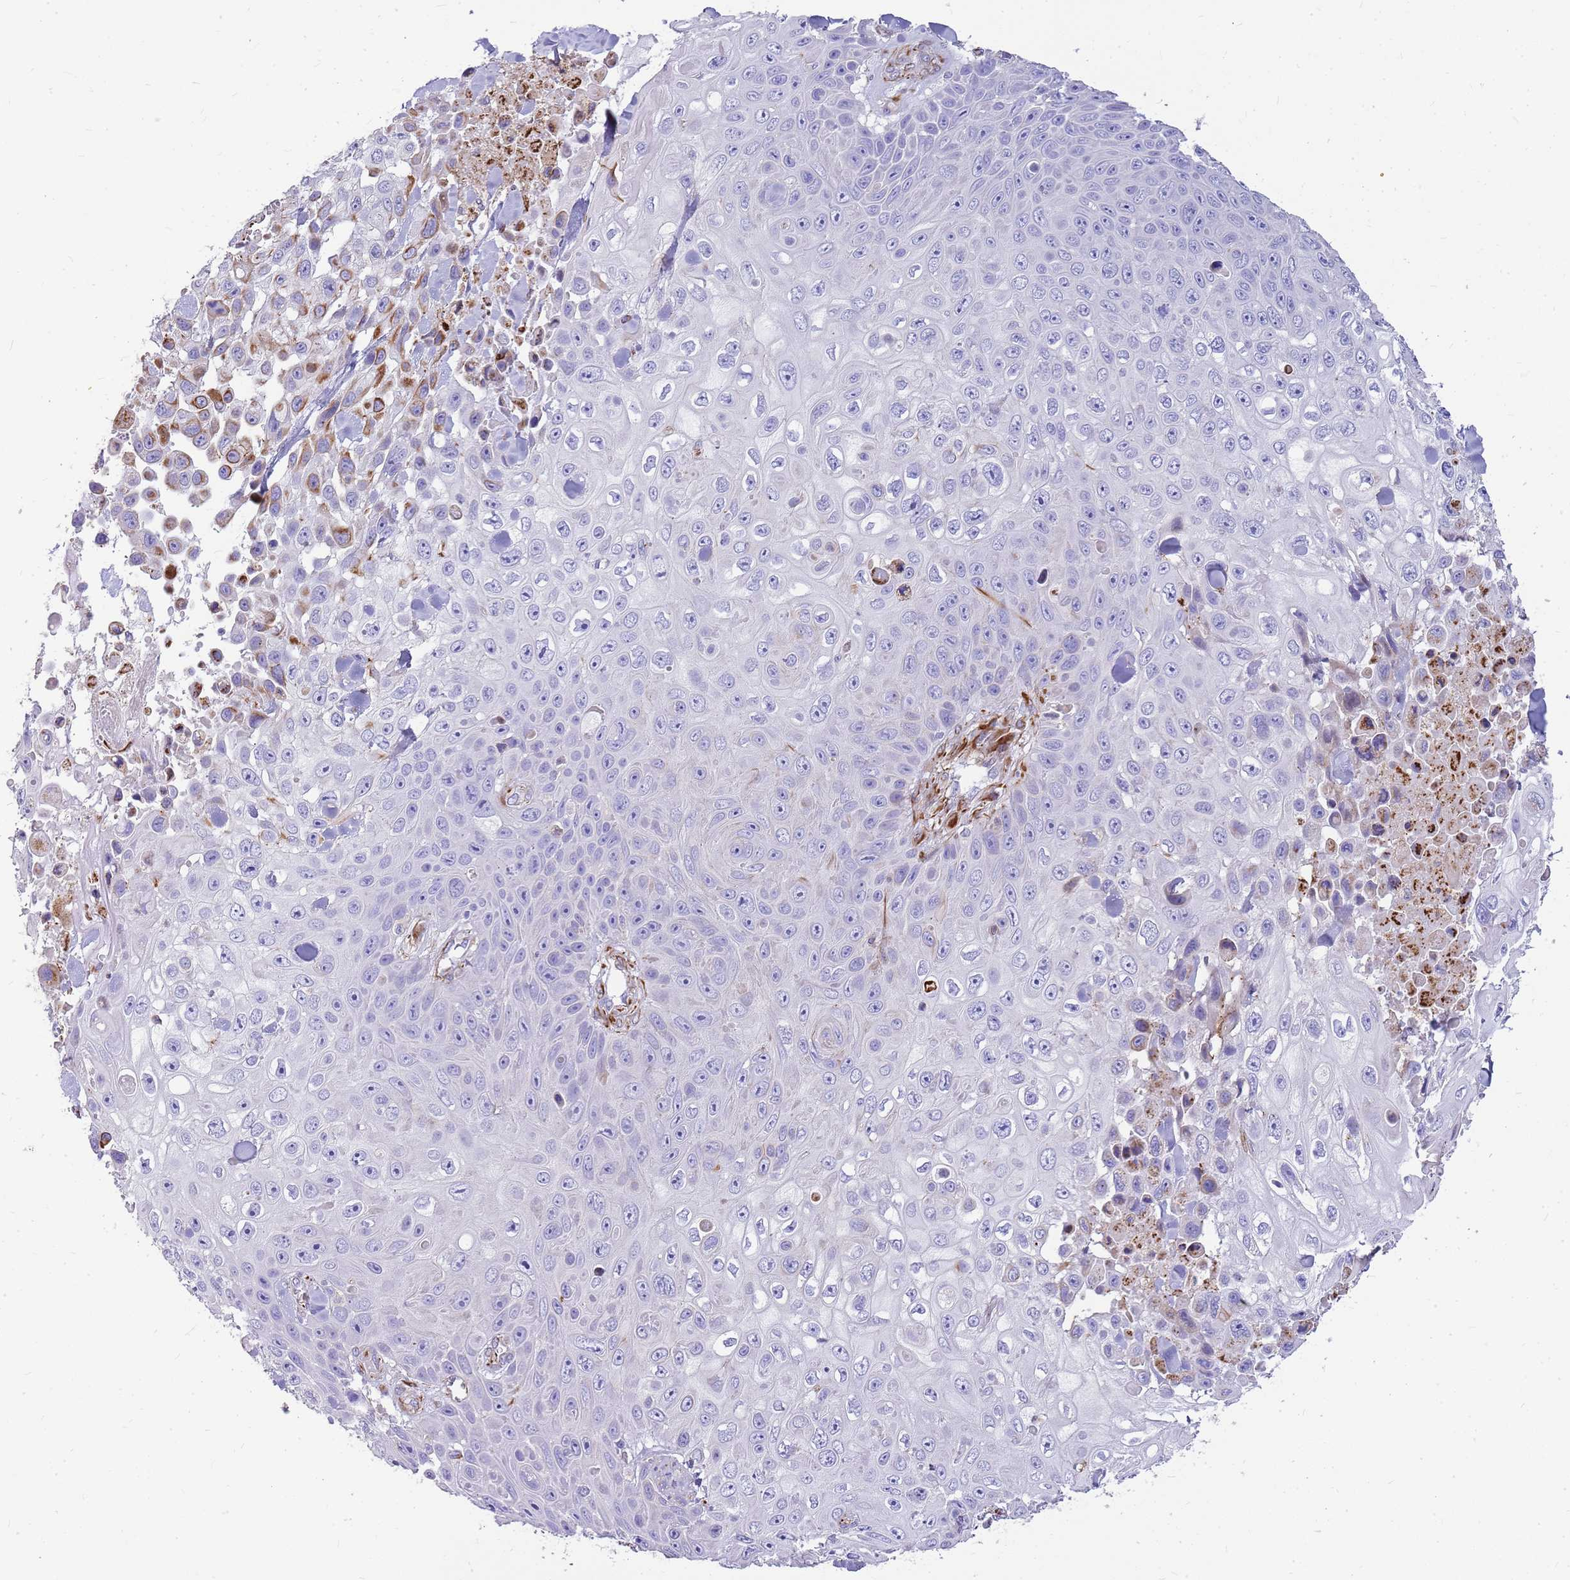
{"staining": {"intensity": "negative", "quantity": "none", "location": "none"}, "tissue": "skin cancer", "cell_type": "Tumor cells", "image_type": "cancer", "snomed": [{"axis": "morphology", "description": "Squamous cell carcinoma, NOS"}, {"axis": "topography", "description": "Skin"}], "caption": "Immunohistochemistry of squamous cell carcinoma (skin) shows no positivity in tumor cells.", "gene": "ZDHHC1", "patient": {"sex": "male", "age": 82}}